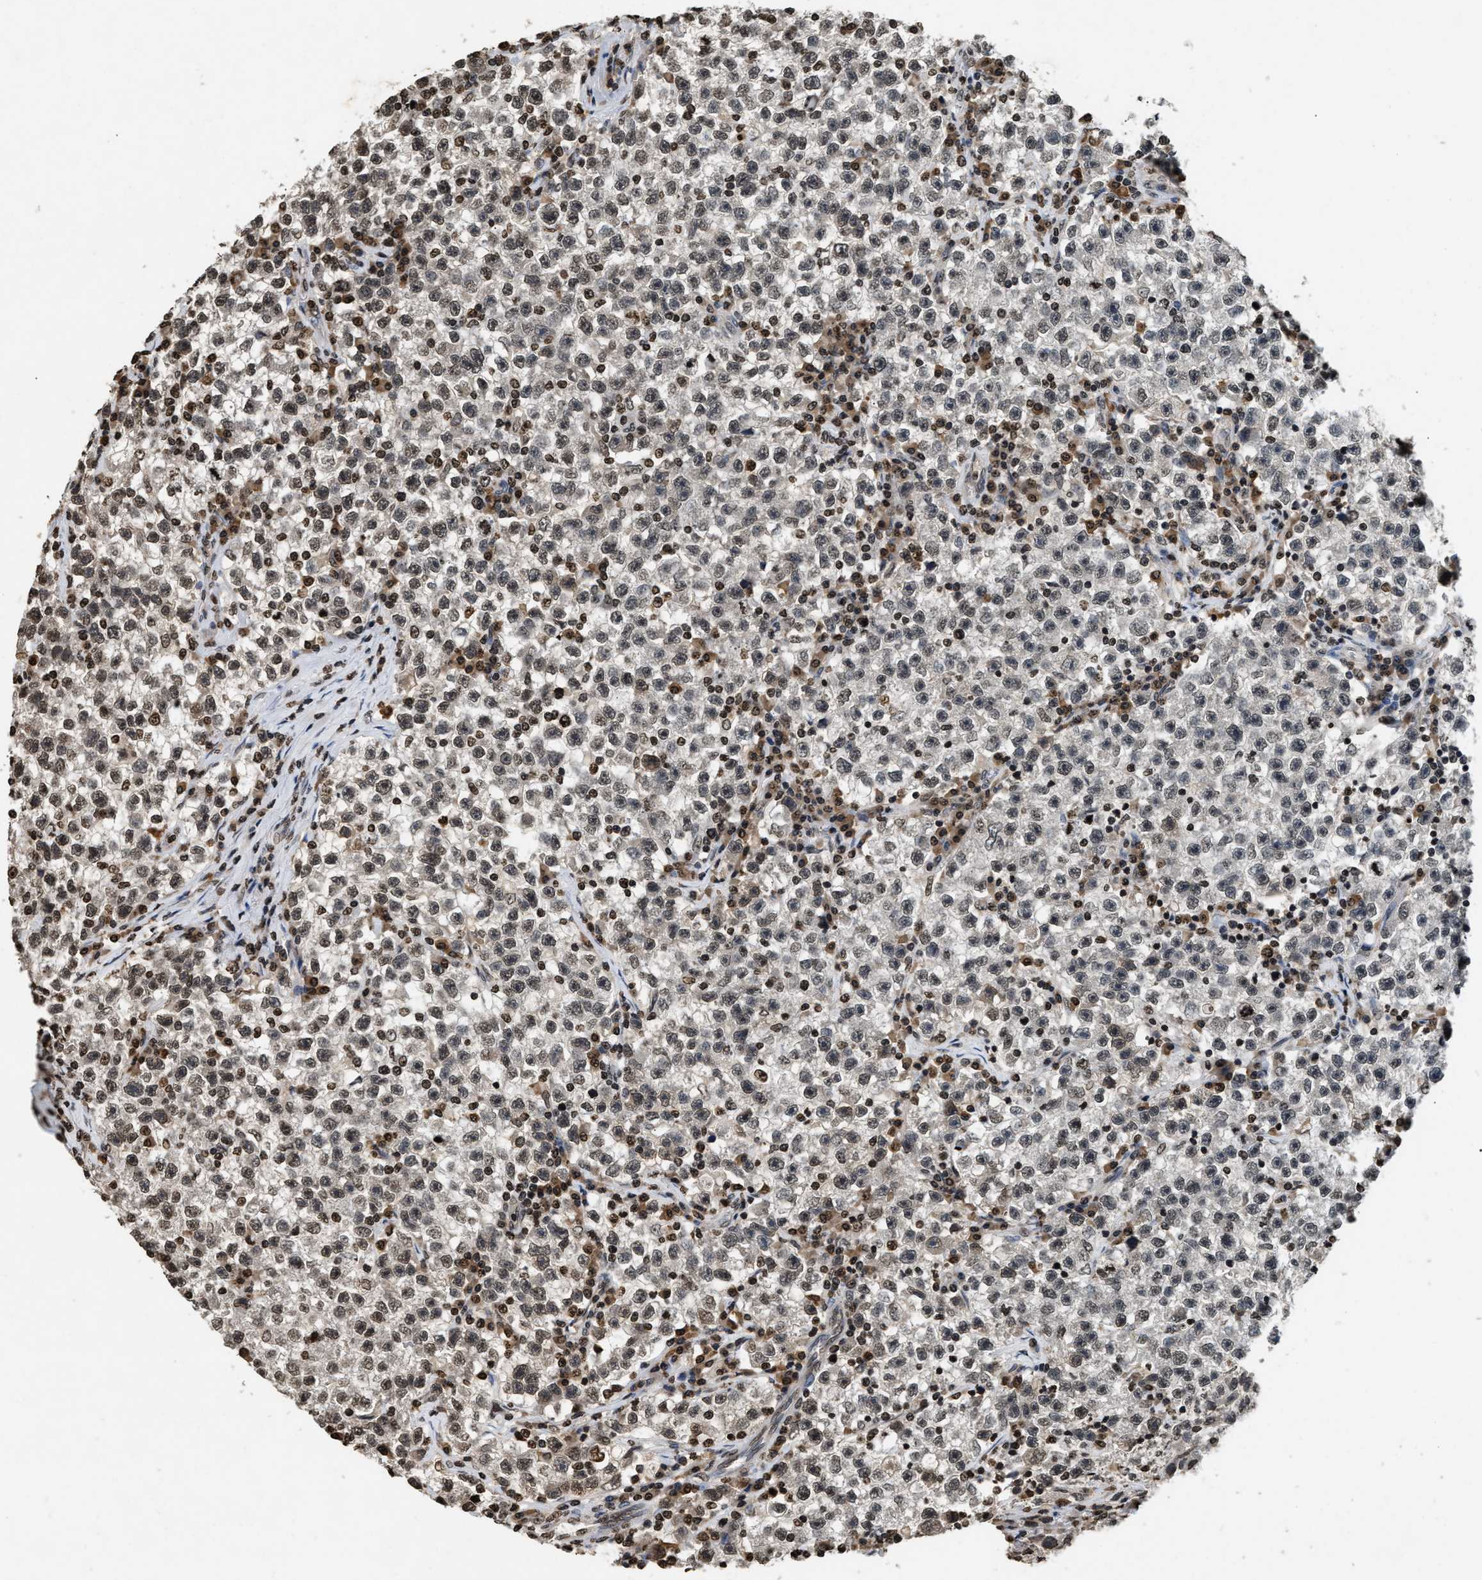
{"staining": {"intensity": "weak", "quantity": "25%-75%", "location": "nuclear"}, "tissue": "testis cancer", "cell_type": "Tumor cells", "image_type": "cancer", "snomed": [{"axis": "morphology", "description": "Seminoma, NOS"}, {"axis": "topography", "description": "Testis"}], "caption": "About 25%-75% of tumor cells in testis cancer demonstrate weak nuclear protein staining as visualized by brown immunohistochemical staining.", "gene": "DNASE1L3", "patient": {"sex": "male", "age": 22}}